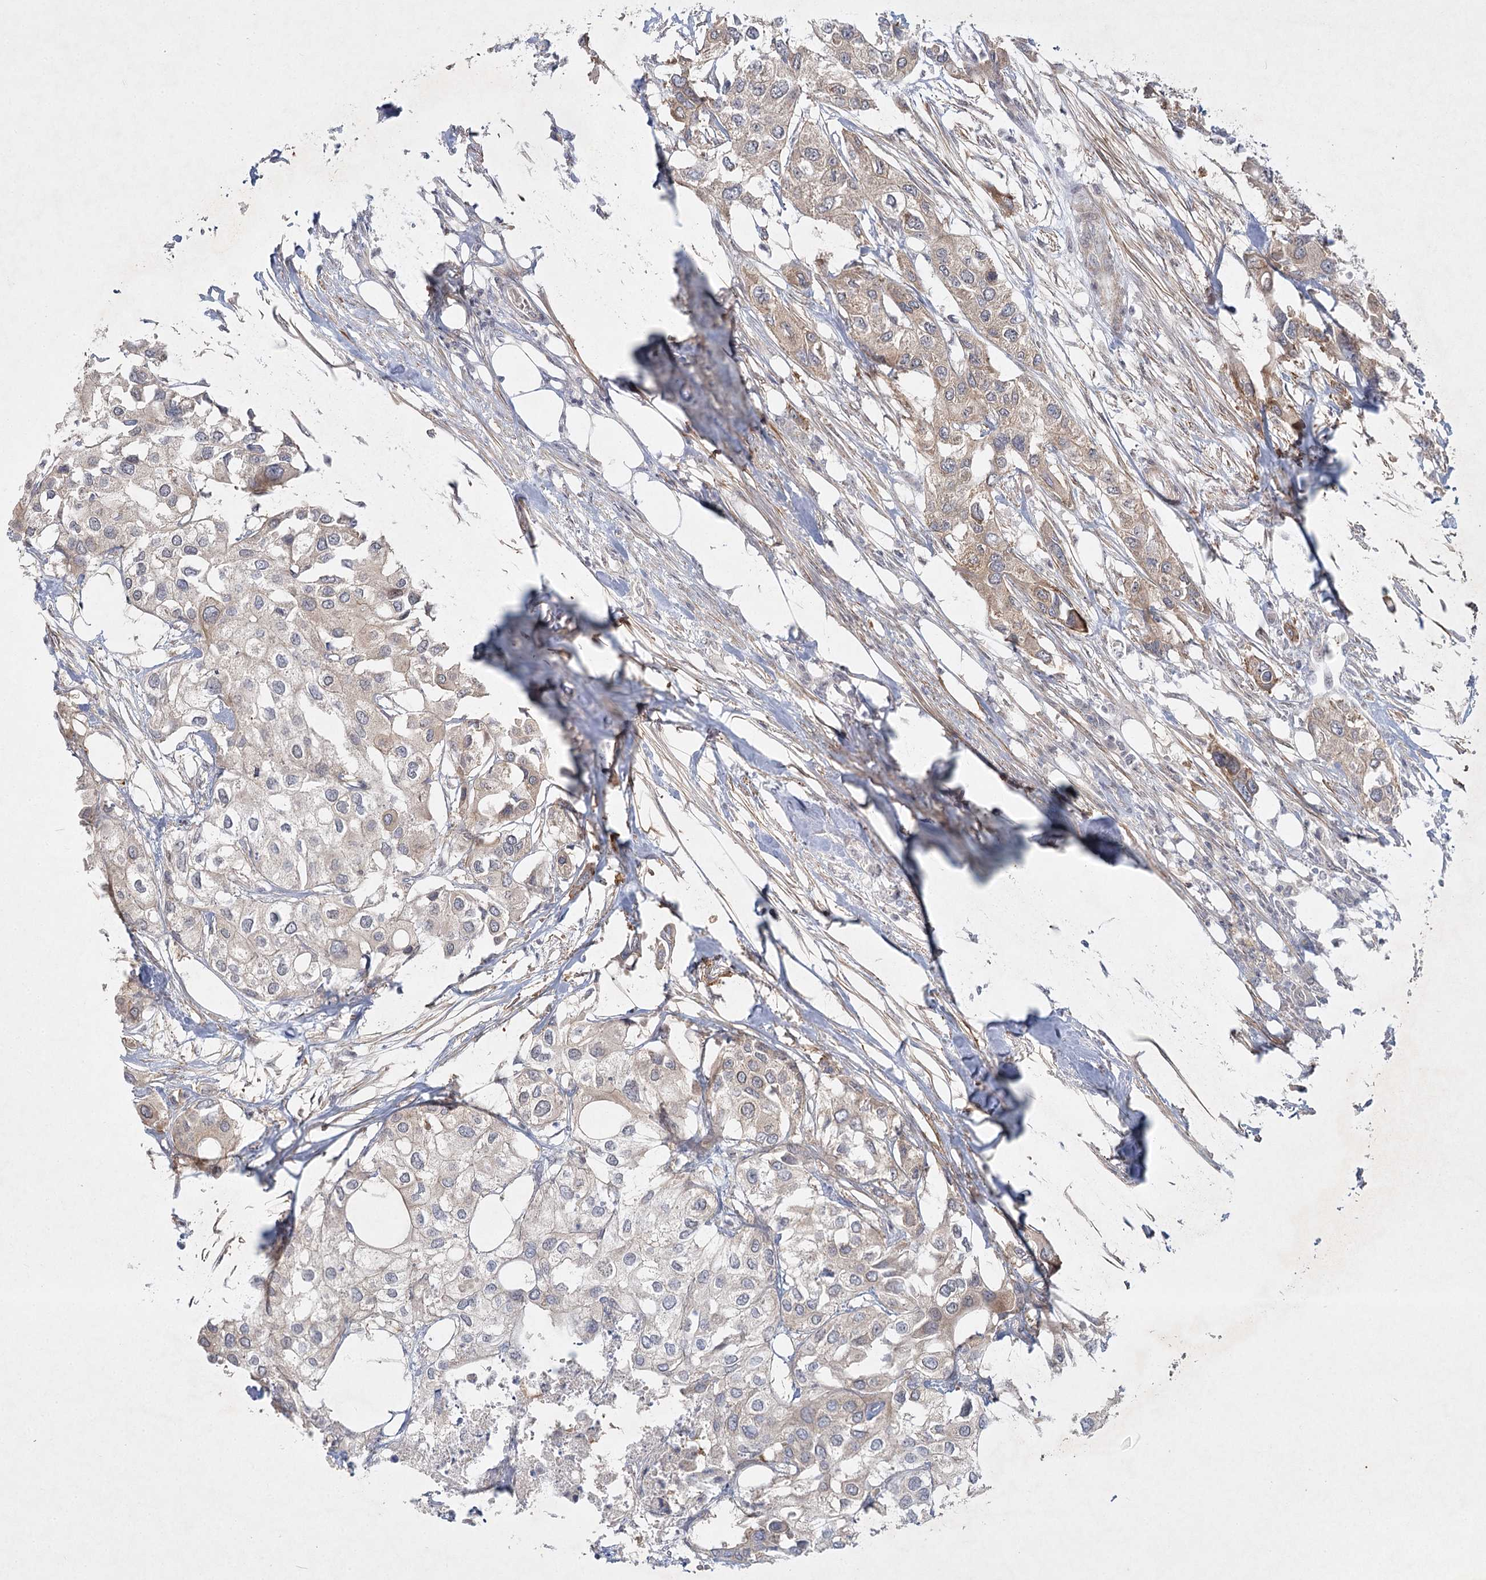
{"staining": {"intensity": "weak", "quantity": "<25%", "location": "cytoplasmic/membranous"}, "tissue": "urothelial cancer", "cell_type": "Tumor cells", "image_type": "cancer", "snomed": [{"axis": "morphology", "description": "Urothelial carcinoma, High grade"}, {"axis": "topography", "description": "Urinary bladder"}], "caption": "Immunohistochemistry (IHC) photomicrograph of urothelial carcinoma (high-grade) stained for a protein (brown), which displays no positivity in tumor cells.", "gene": "SH2D3A", "patient": {"sex": "male", "age": 64}}